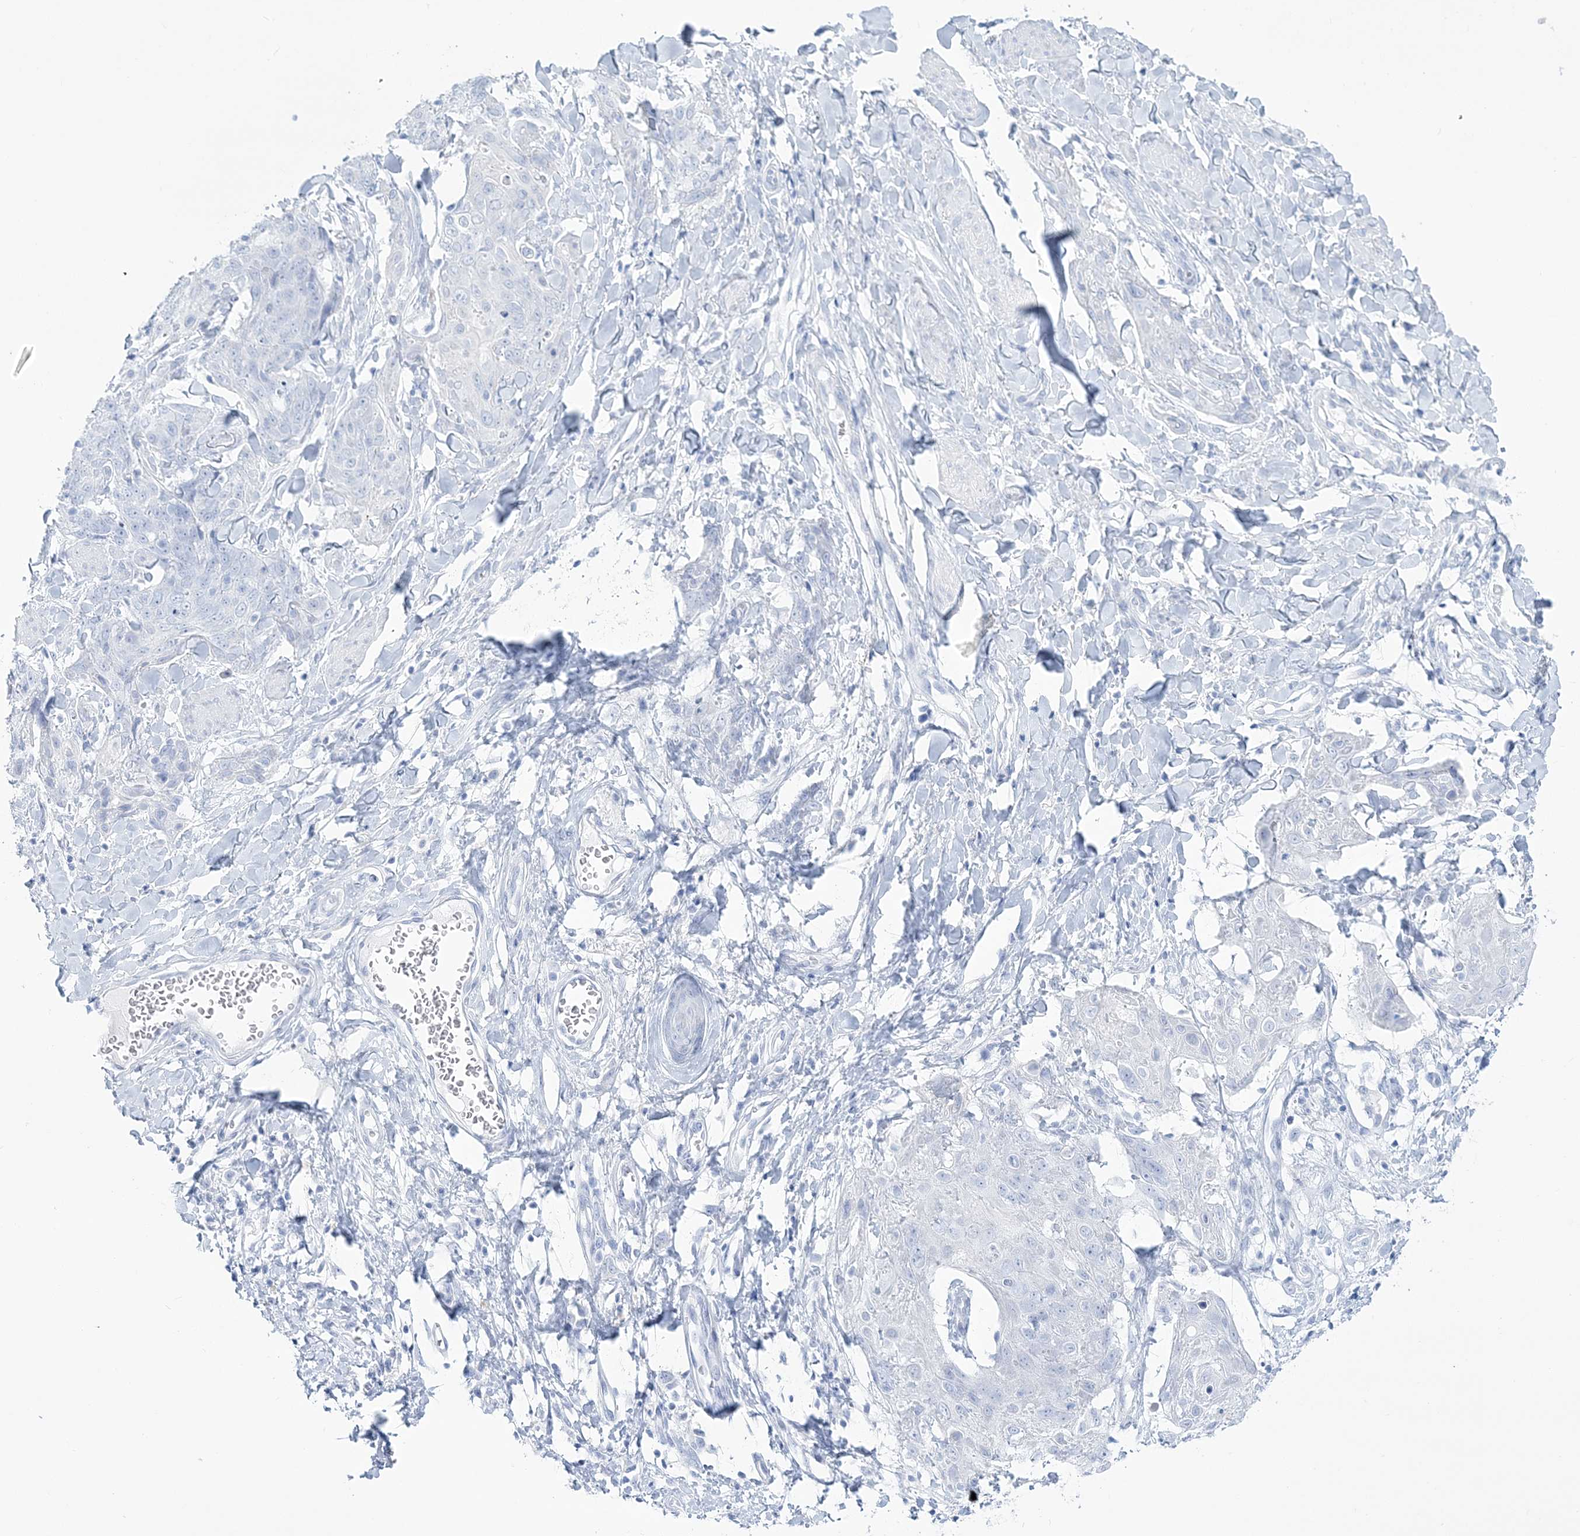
{"staining": {"intensity": "negative", "quantity": "none", "location": "none"}, "tissue": "skin cancer", "cell_type": "Tumor cells", "image_type": "cancer", "snomed": [{"axis": "morphology", "description": "Squamous cell carcinoma, NOS"}, {"axis": "topography", "description": "Skin"}, {"axis": "topography", "description": "Vulva"}], "caption": "The micrograph reveals no staining of tumor cells in skin cancer.", "gene": "RBP2", "patient": {"sex": "female", "age": 85}}